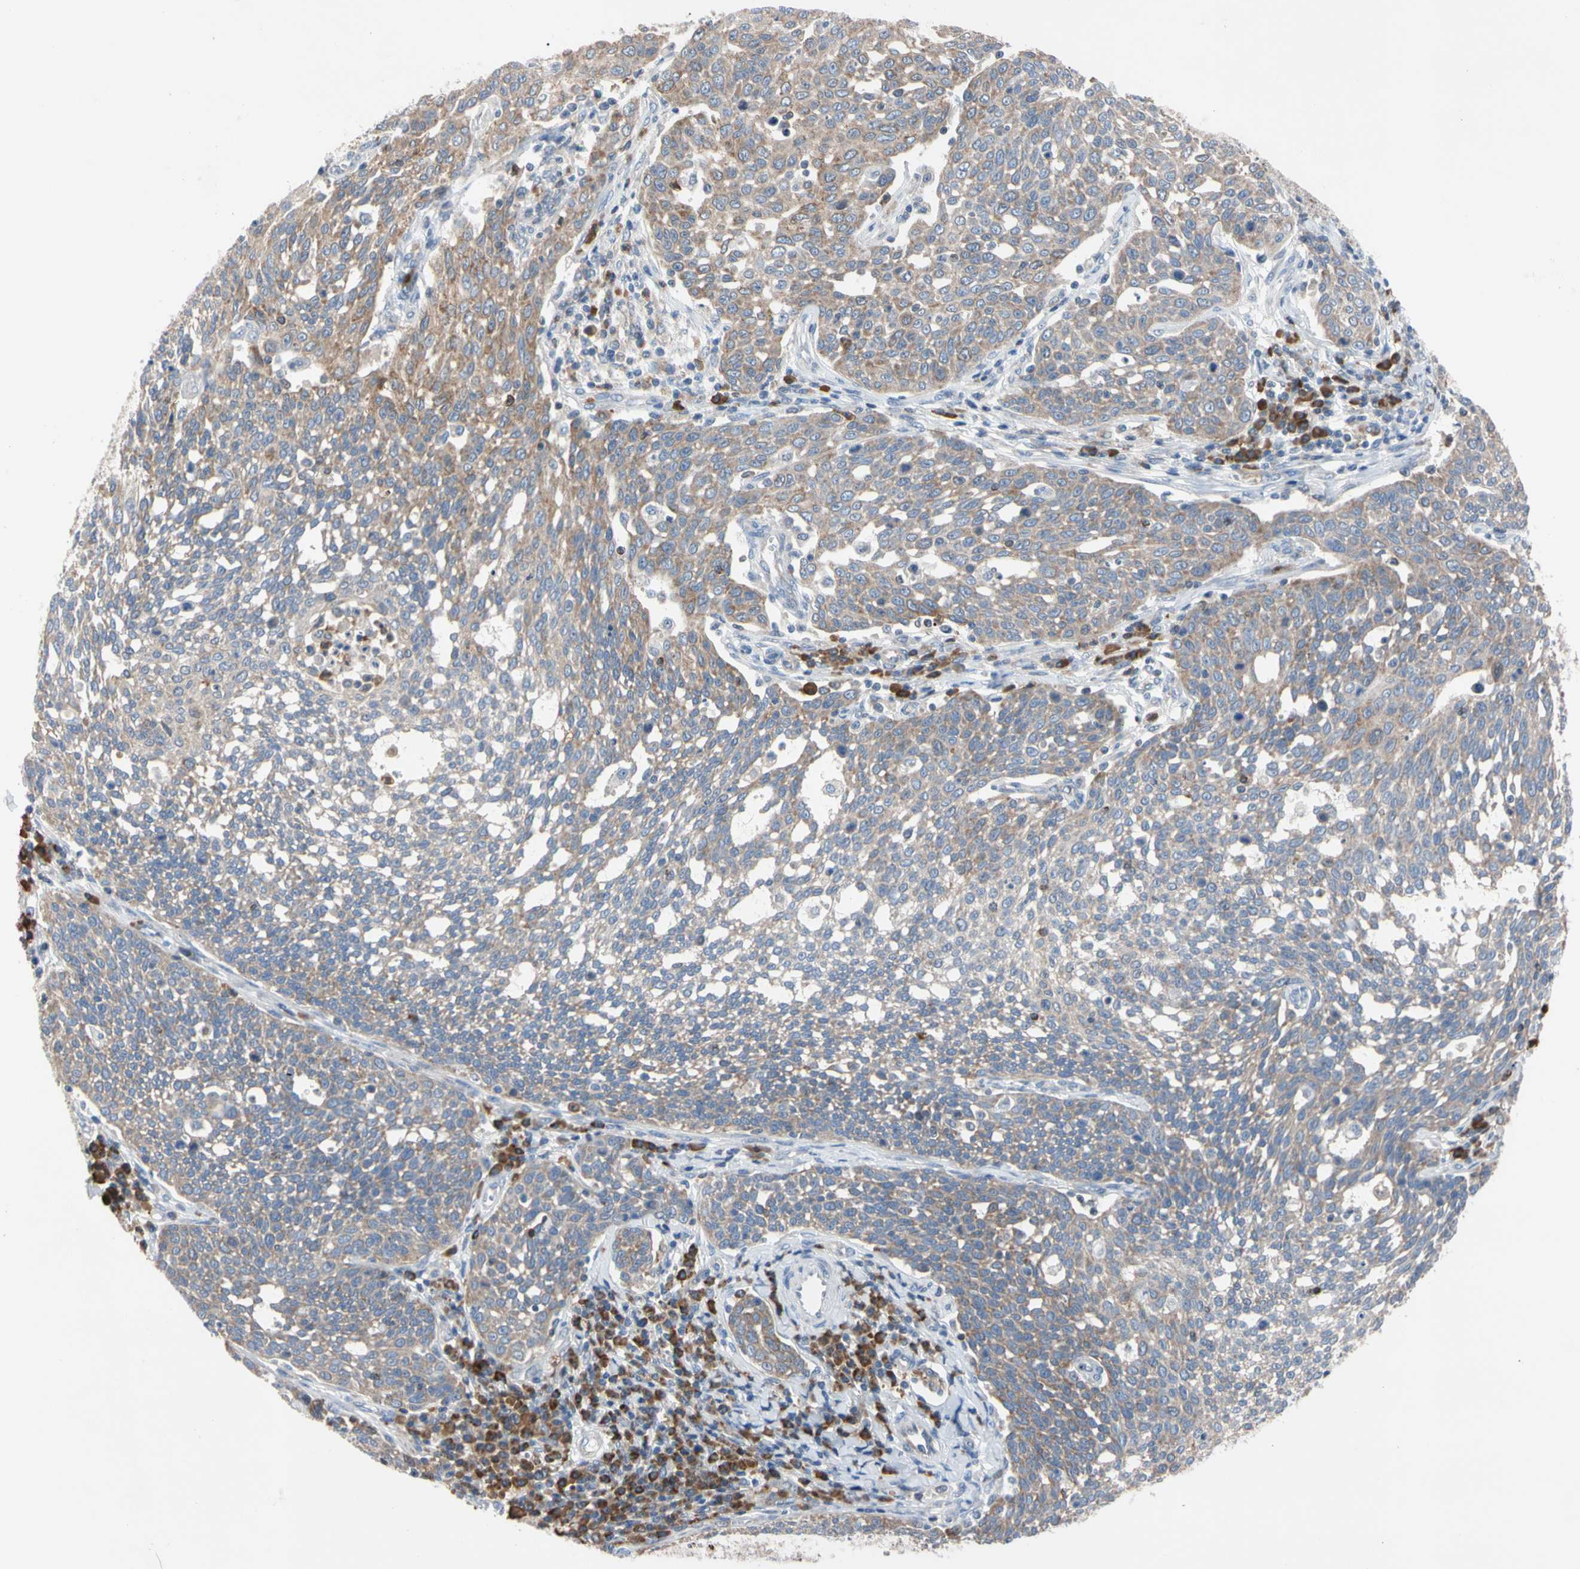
{"staining": {"intensity": "moderate", "quantity": "25%-75%", "location": "cytoplasmic/membranous"}, "tissue": "cervical cancer", "cell_type": "Tumor cells", "image_type": "cancer", "snomed": [{"axis": "morphology", "description": "Squamous cell carcinoma, NOS"}, {"axis": "topography", "description": "Cervix"}], "caption": "The micrograph reveals staining of cervical cancer (squamous cell carcinoma), revealing moderate cytoplasmic/membranous protein expression (brown color) within tumor cells.", "gene": "MCL1", "patient": {"sex": "female", "age": 34}}